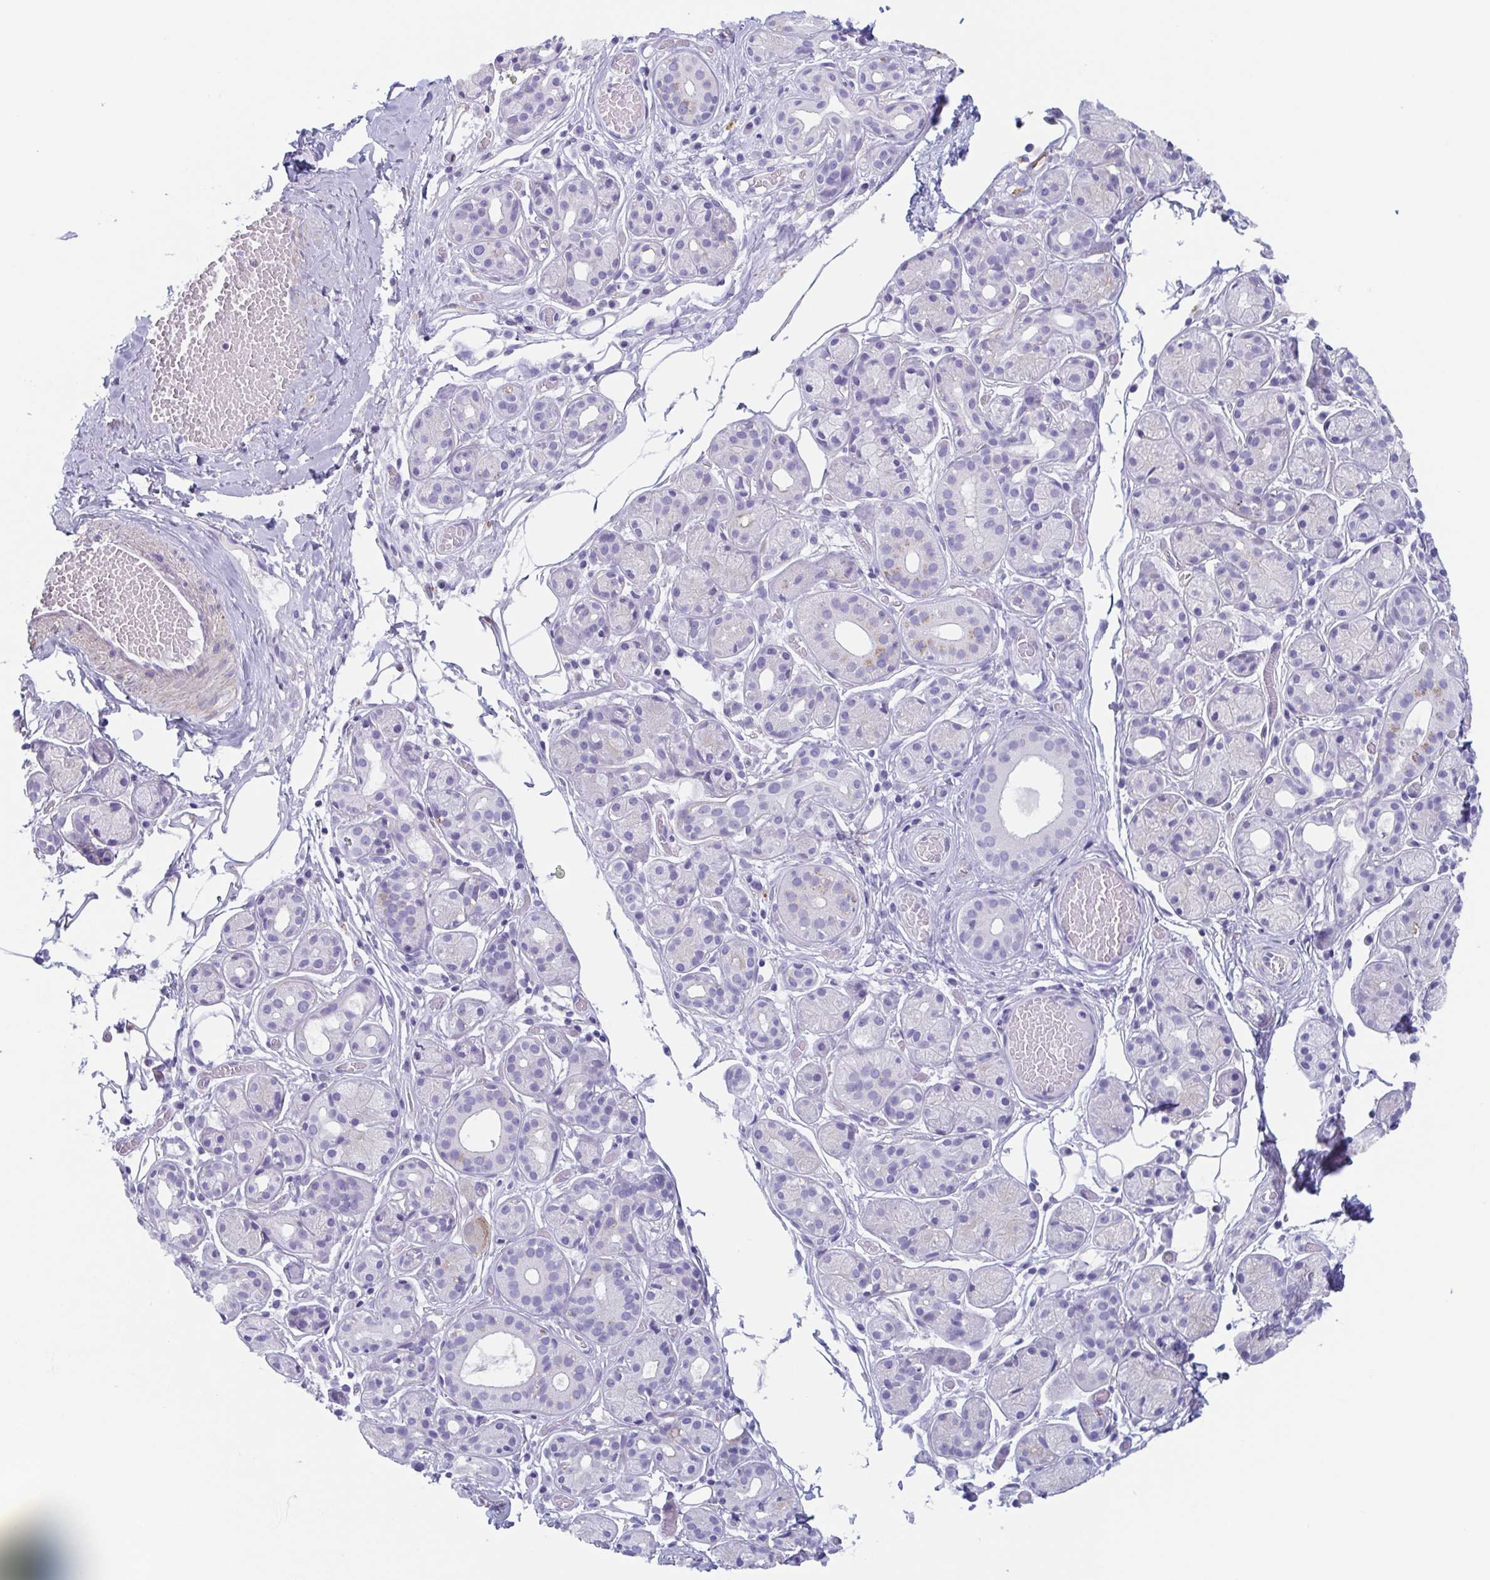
{"staining": {"intensity": "negative", "quantity": "none", "location": "none"}, "tissue": "salivary gland", "cell_type": "Glandular cells", "image_type": "normal", "snomed": [{"axis": "morphology", "description": "Normal tissue, NOS"}, {"axis": "topography", "description": "Salivary gland"}, {"axis": "topography", "description": "Peripheral nerve tissue"}], "caption": "IHC image of benign salivary gland: salivary gland stained with DAB reveals no significant protein staining in glandular cells. (DAB IHC with hematoxylin counter stain).", "gene": "TAGLN3", "patient": {"sex": "male", "age": 71}}